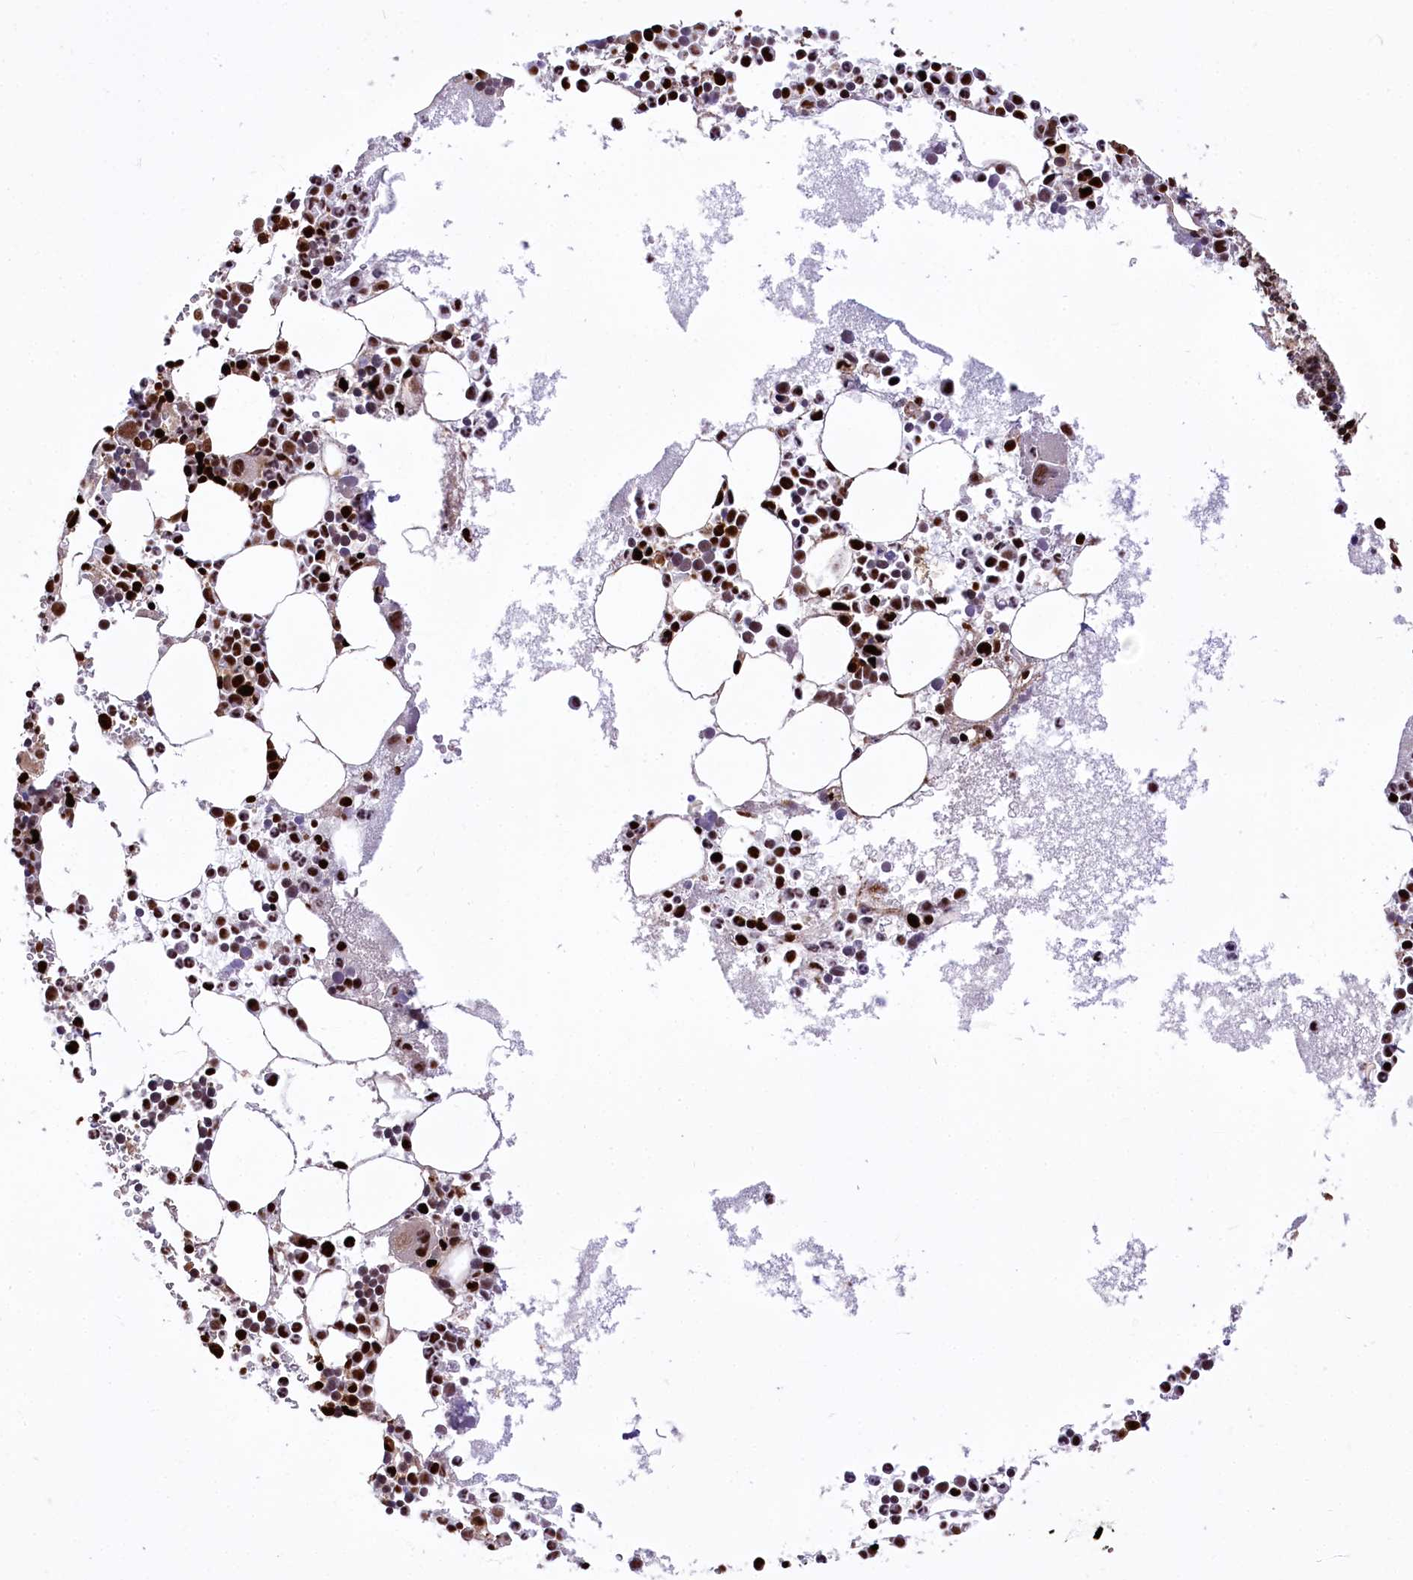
{"staining": {"intensity": "strong", "quantity": "25%-75%", "location": "cytoplasmic/membranous,nuclear"}, "tissue": "bone marrow", "cell_type": "Hematopoietic cells", "image_type": "normal", "snomed": [{"axis": "morphology", "description": "Normal tissue, NOS"}, {"axis": "topography", "description": "Bone marrow"}], "caption": "Immunohistochemical staining of unremarkable bone marrow shows high levels of strong cytoplasmic/membranous,nuclear positivity in approximately 25%-75% of hematopoietic cells.", "gene": "FIGN", "patient": {"sex": "female", "age": 78}}